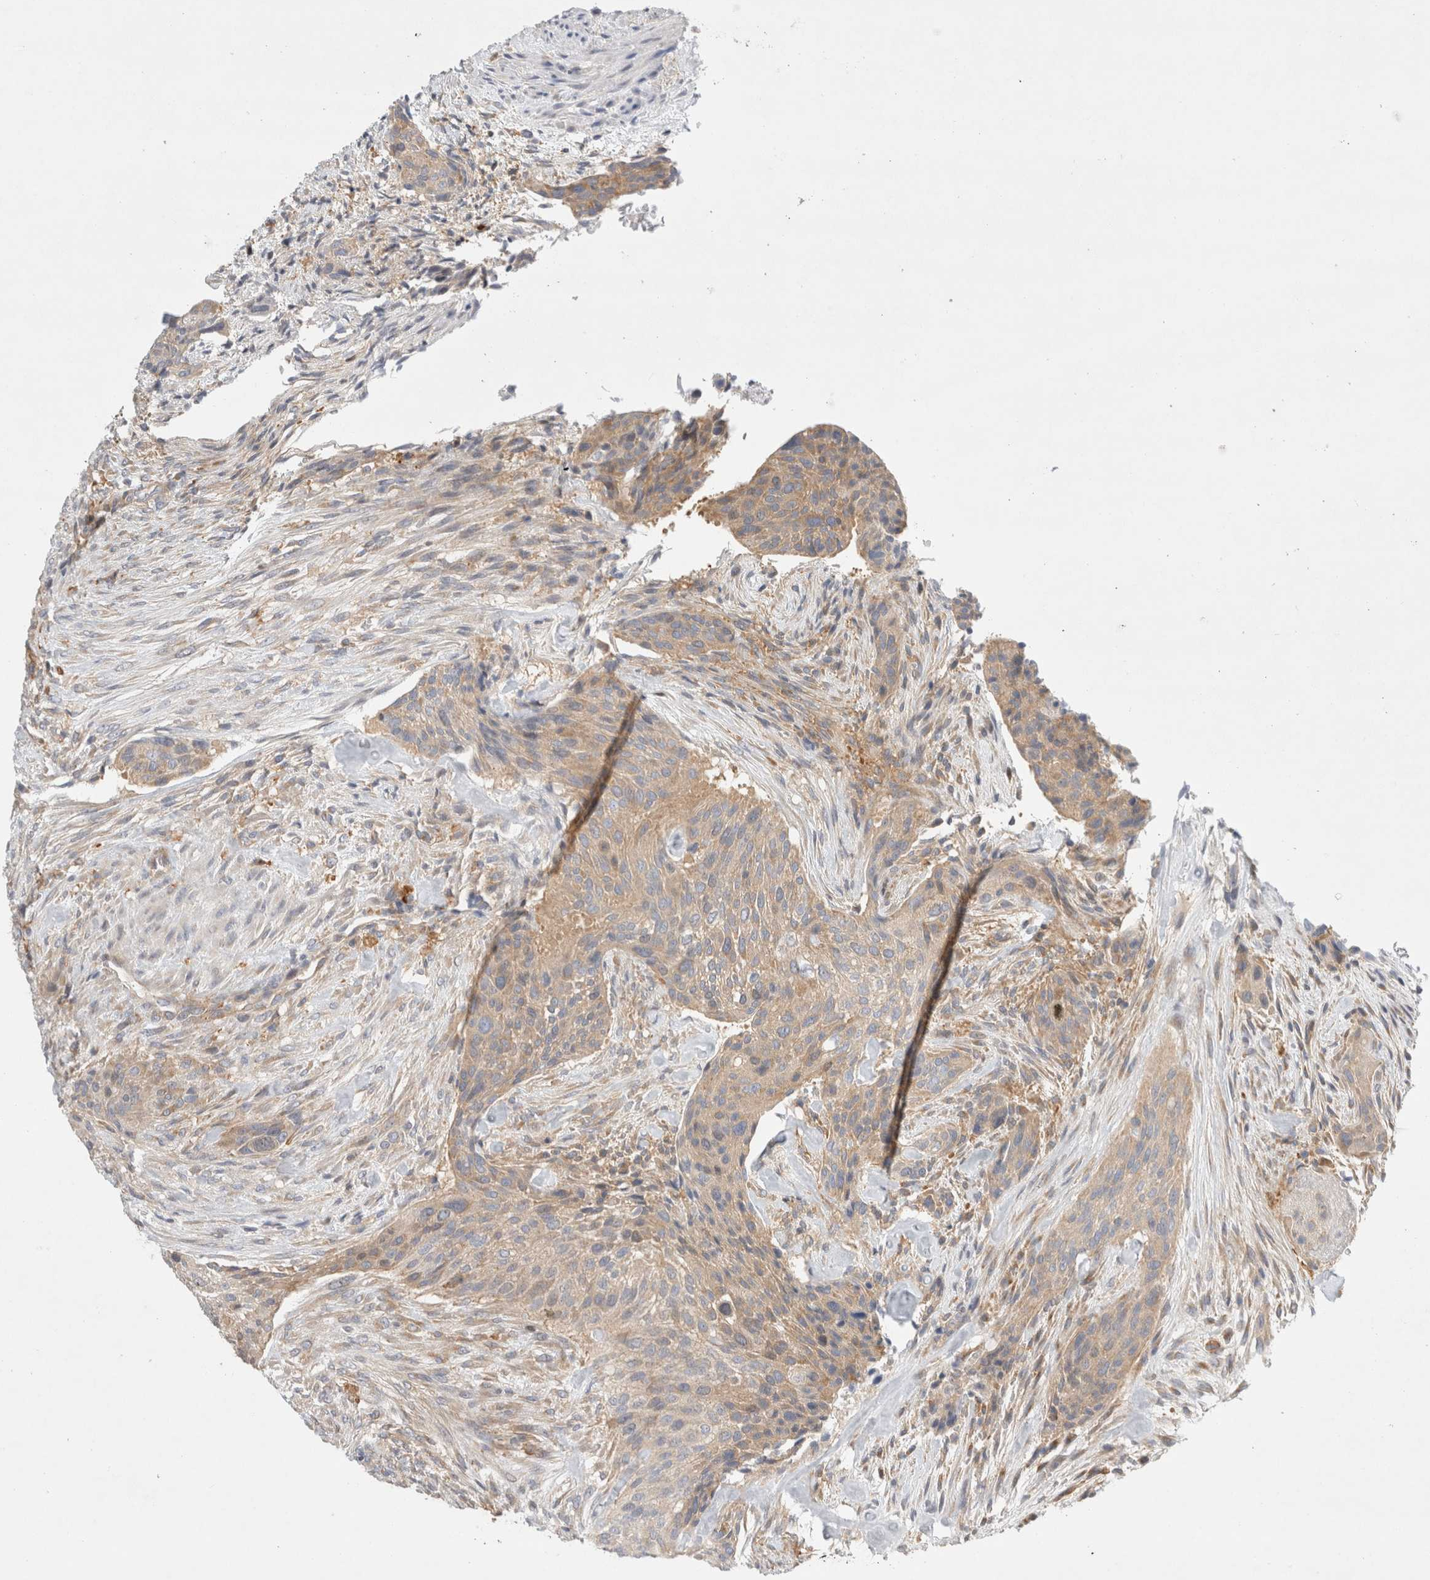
{"staining": {"intensity": "weak", "quantity": ">75%", "location": "cytoplasmic/membranous"}, "tissue": "urothelial cancer", "cell_type": "Tumor cells", "image_type": "cancer", "snomed": [{"axis": "morphology", "description": "Urothelial carcinoma, High grade"}, {"axis": "topography", "description": "Urinary bladder"}], "caption": "Human urothelial cancer stained with a protein marker reveals weak staining in tumor cells.", "gene": "CDCA7L", "patient": {"sex": "male", "age": 35}}